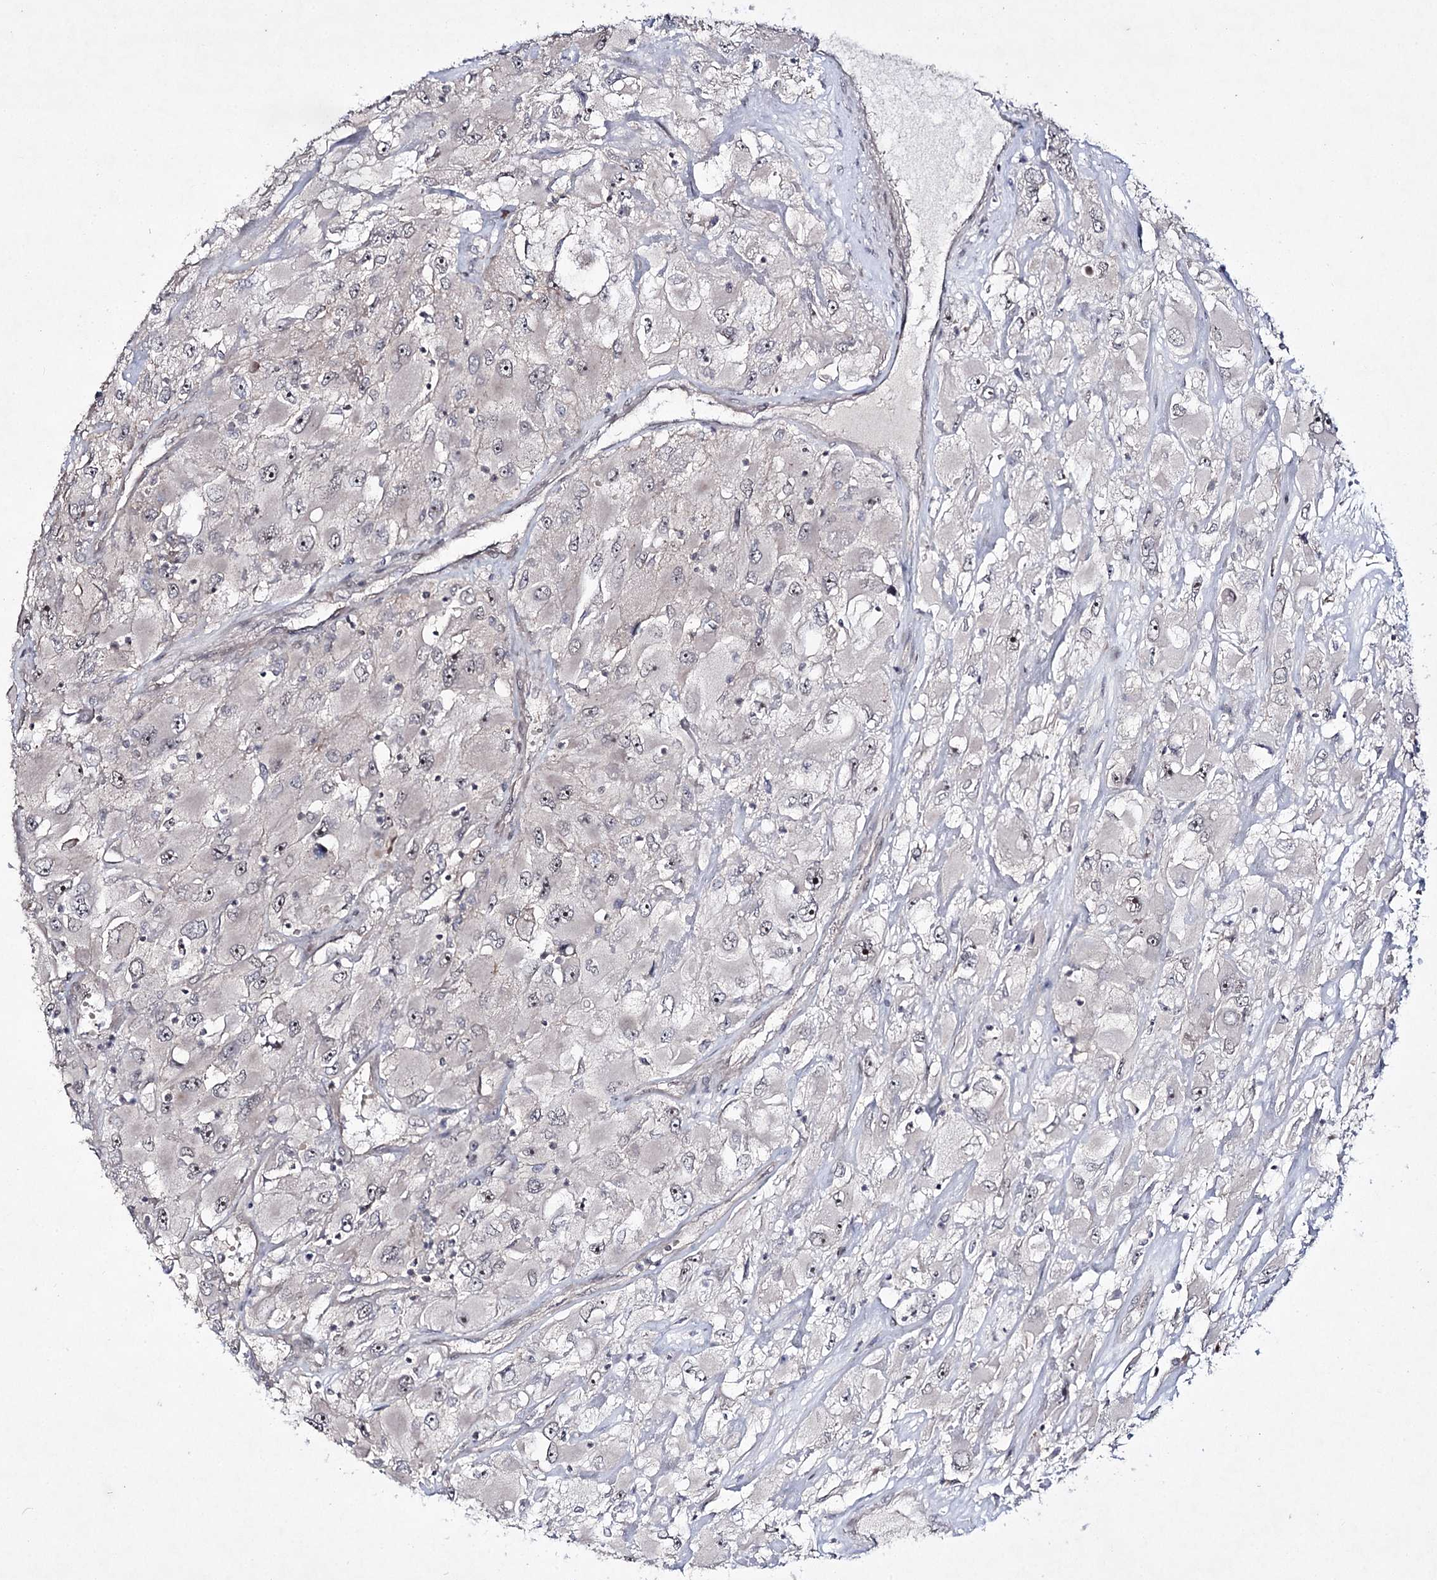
{"staining": {"intensity": "negative", "quantity": "none", "location": "none"}, "tissue": "renal cancer", "cell_type": "Tumor cells", "image_type": "cancer", "snomed": [{"axis": "morphology", "description": "Adenocarcinoma, NOS"}, {"axis": "topography", "description": "Kidney"}], "caption": "This histopathology image is of renal cancer (adenocarcinoma) stained with immunohistochemistry to label a protein in brown with the nuclei are counter-stained blue. There is no staining in tumor cells. (DAB immunohistochemistry with hematoxylin counter stain).", "gene": "HOXC11", "patient": {"sex": "female", "age": 52}}